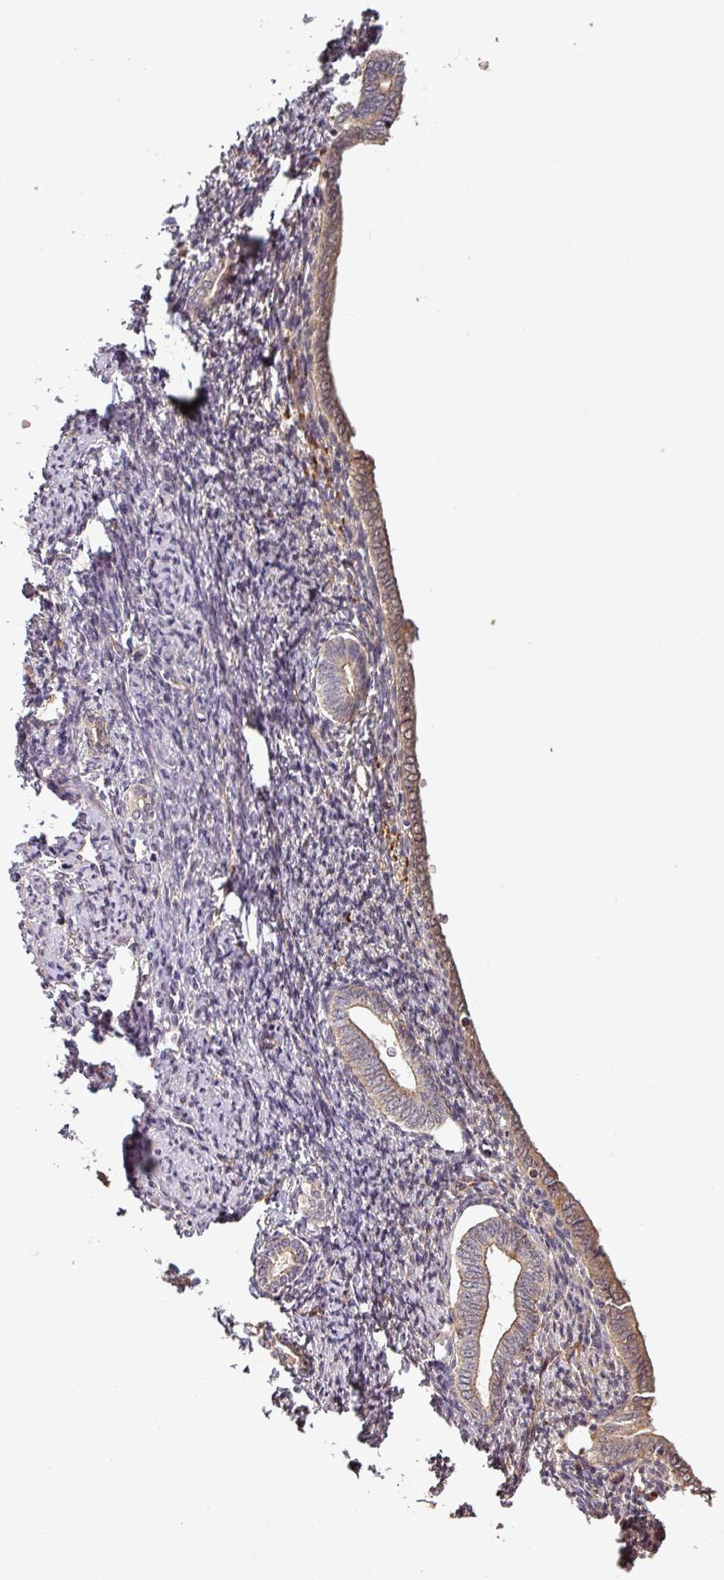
{"staining": {"intensity": "negative", "quantity": "none", "location": "none"}, "tissue": "endometrium", "cell_type": "Cells in endometrial stroma", "image_type": "normal", "snomed": [{"axis": "morphology", "description": "Normal tissue, NOS"}, {"axis": "topography", "description": "Endometrium"}], "caption": "A photomicrograph of endometrium stained for a protein shows no brown staining in cells in endometrial stroma.", "gene": "NHSL2", "patient": {"sex": "female", "age": 63}}